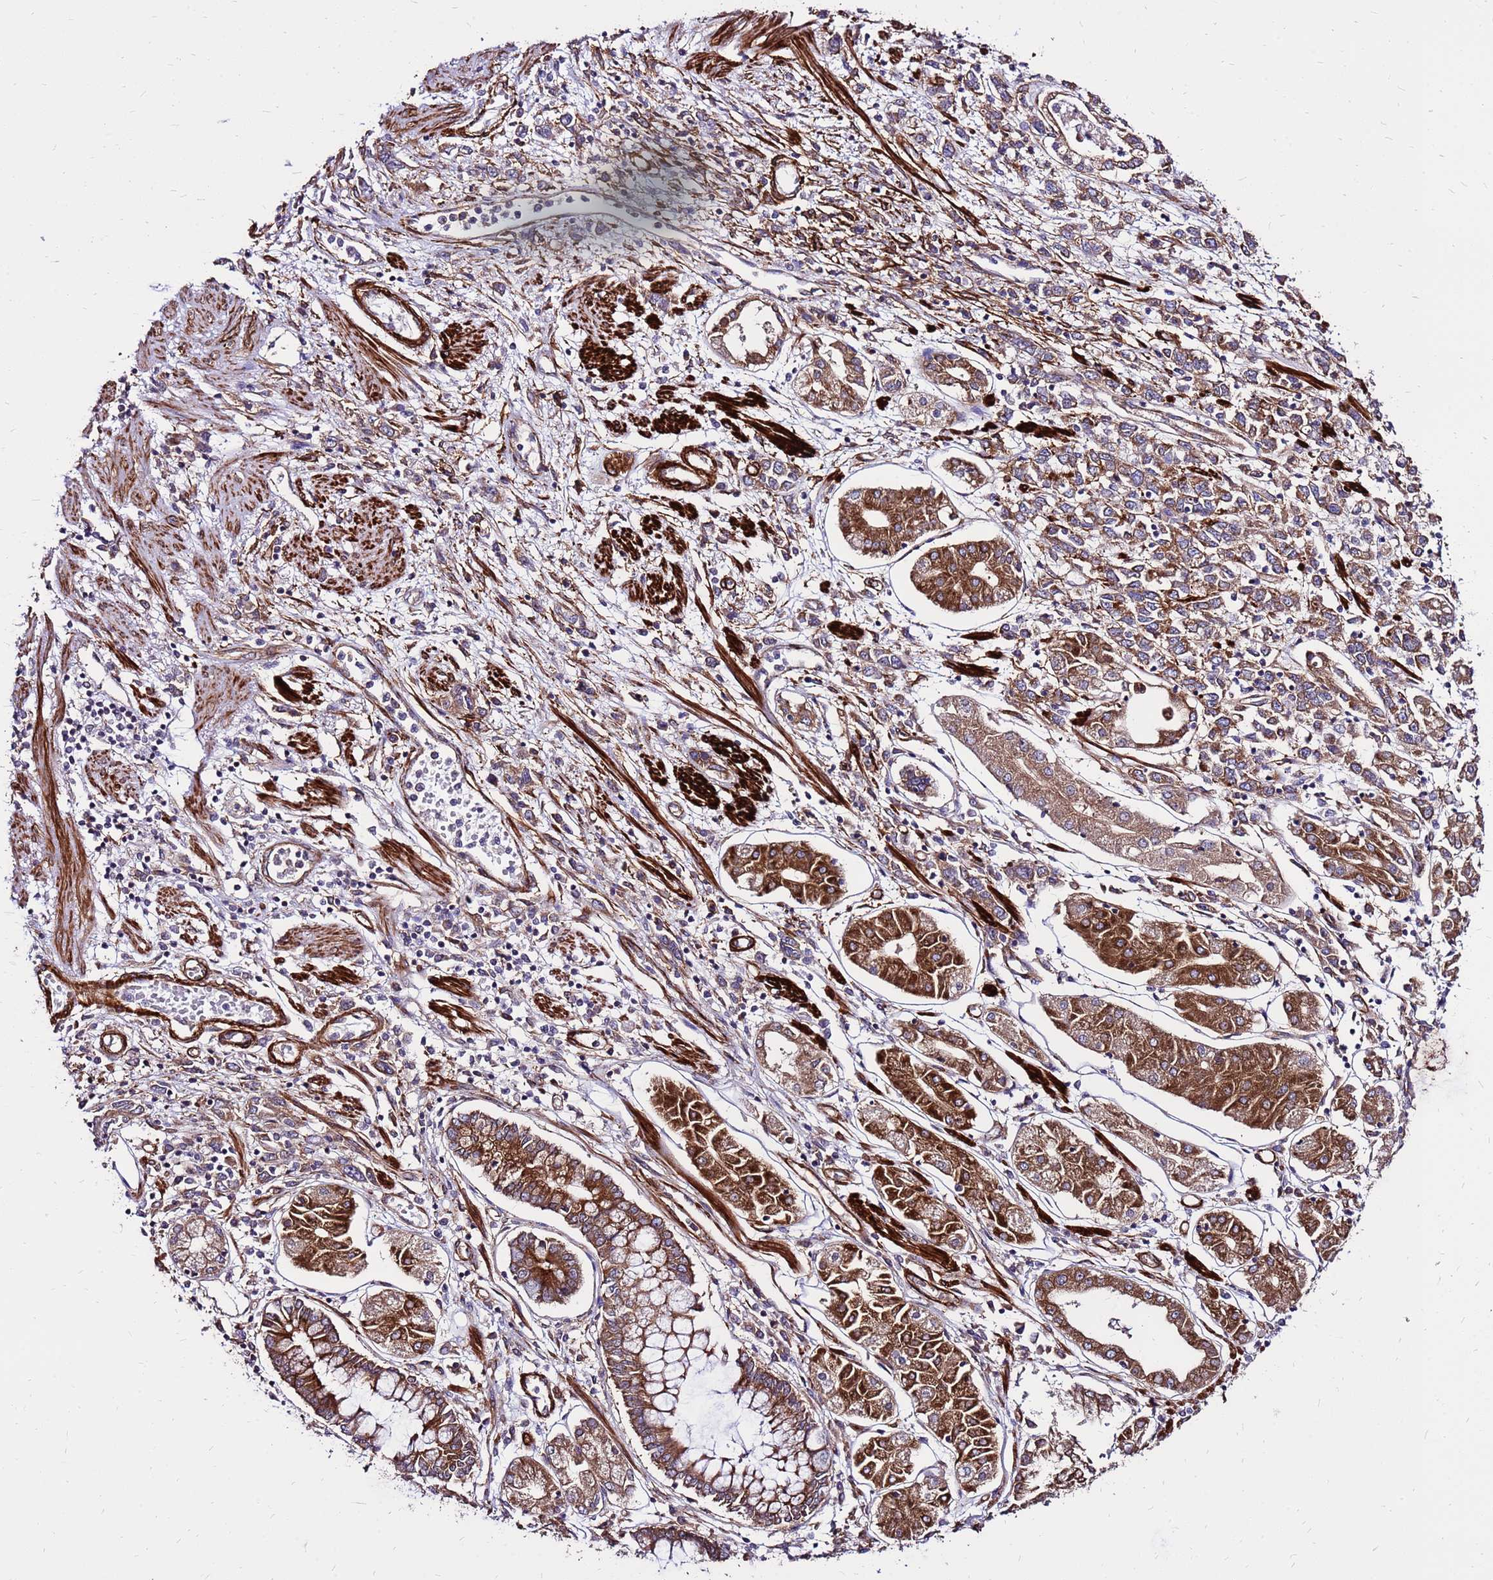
{"staining": {"intensity": "moderate", "quantity": ">75%", "location": "cytoplasmic/membranous"}, "tissue": "stomach cancer", "cell_type": "Tumor cells", "image_type": "cancer", "snomed": [{"axis": "morphology", "description": "Adenocarcinoma, NOS"}, {"axis": "topography", "description": "Stomach"}], "caption": "Immunohistochemical staining of adenocarcinoma (stomach) shows medium levels of moderate cytoplasmic/membranous protein expression in approximately >75% of tumor cells. Using DAB (3,3'-diaminobenzidine) (brown) and hematoxylin (blue) stains, captured at high magnification using brightfield microscopy.", "gene": "EI24", "patient": {"sex": "female", "age": 76}}